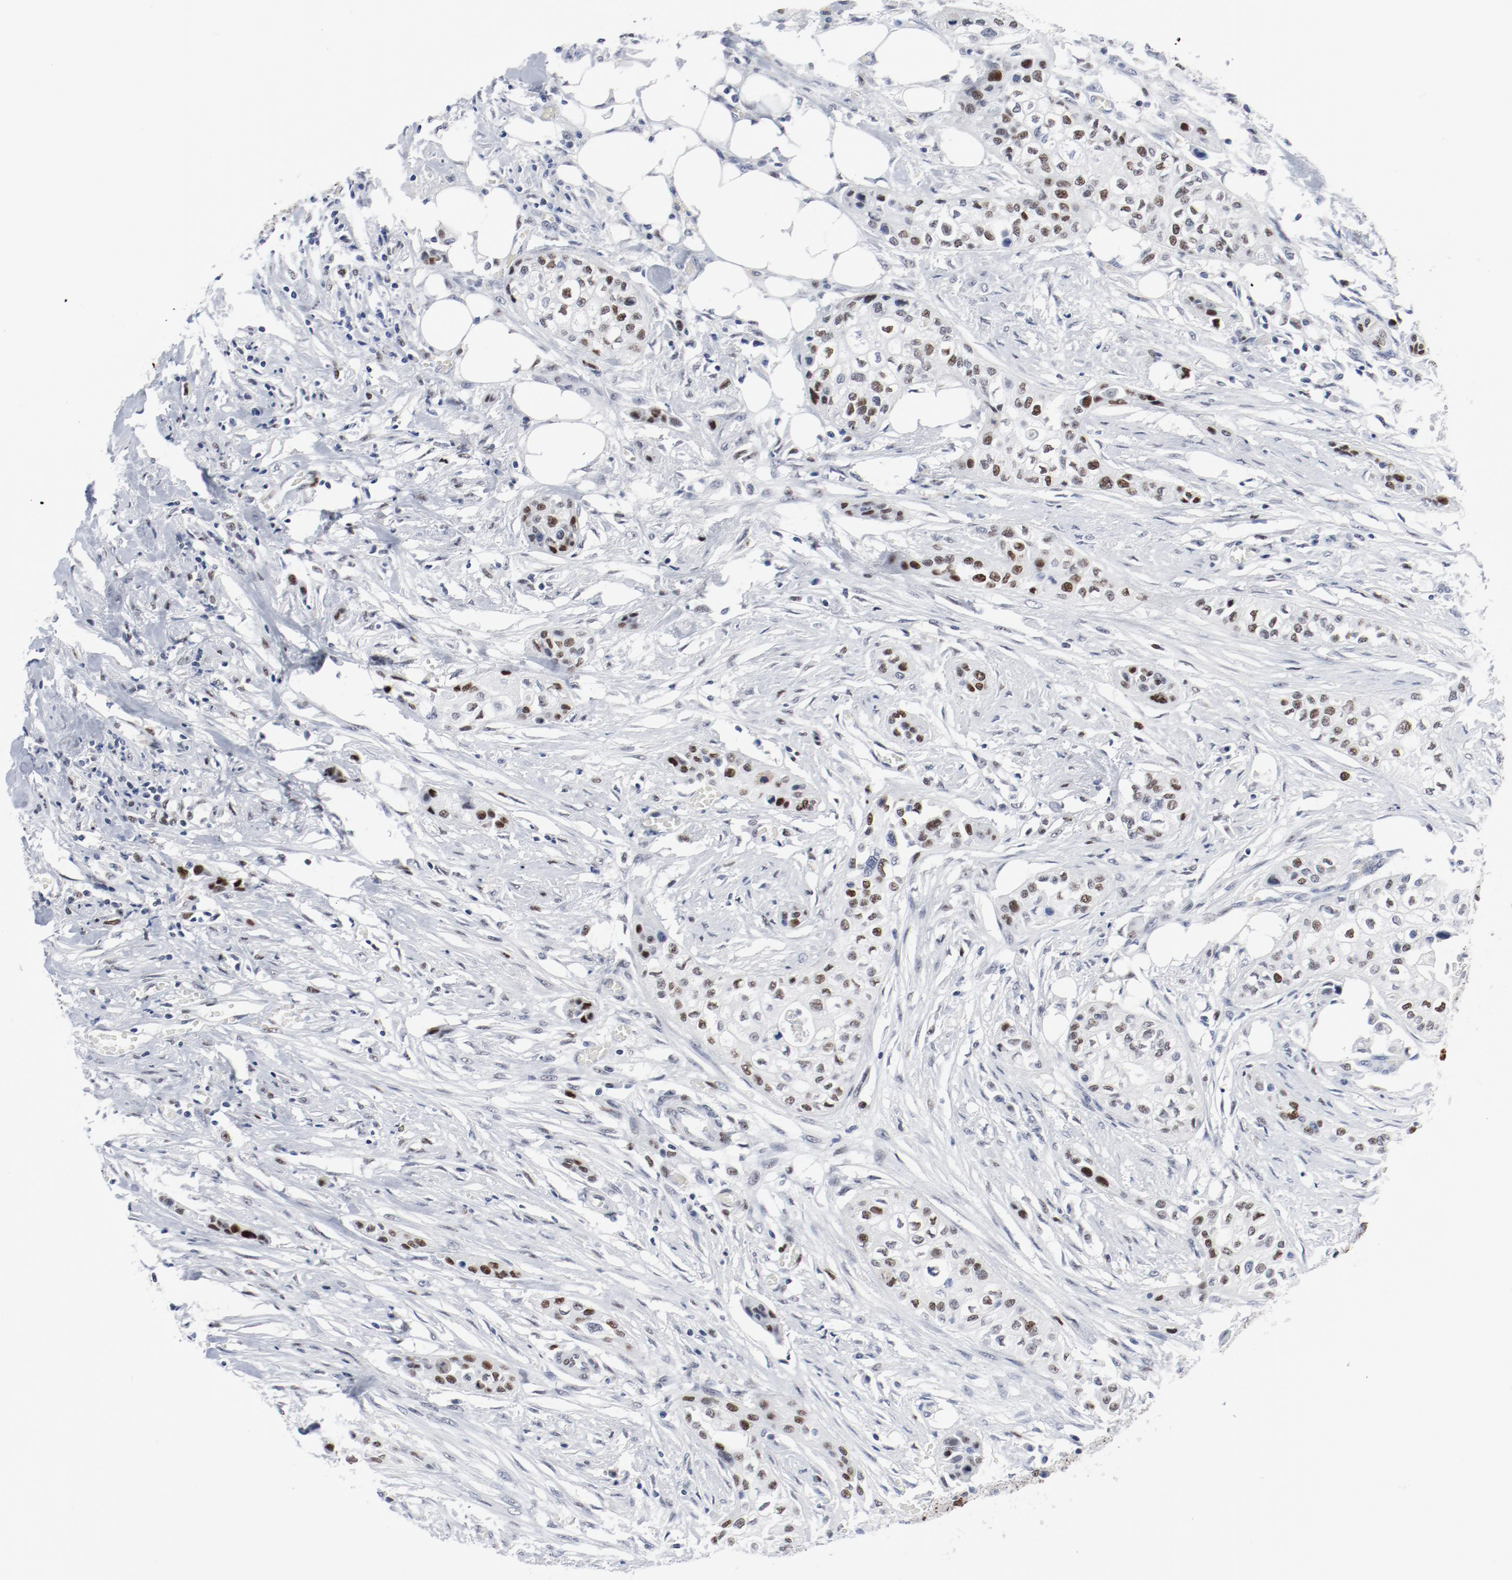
{"staining": {"intensity": "strong", "quantity": ">75%", "location": "nuclear"}, "tissue": "urothelial cancer", "cell_type": "Tumor cells", "image_type": "cancer", "snomed": [{"axis": "morphology", "description": "Urothelial carcinoma, High grade"}, {"axis": "topography", "description": "Urinary bladder"}], "caption": "IHC (DAB (3,3'-diaminobenzidine)) staining of urothelial cancer shows strong nuclear protein staining in about >75% of tumor cells.", "gene": "POLD1", "patient": {"sex": "male", "age": 74}}